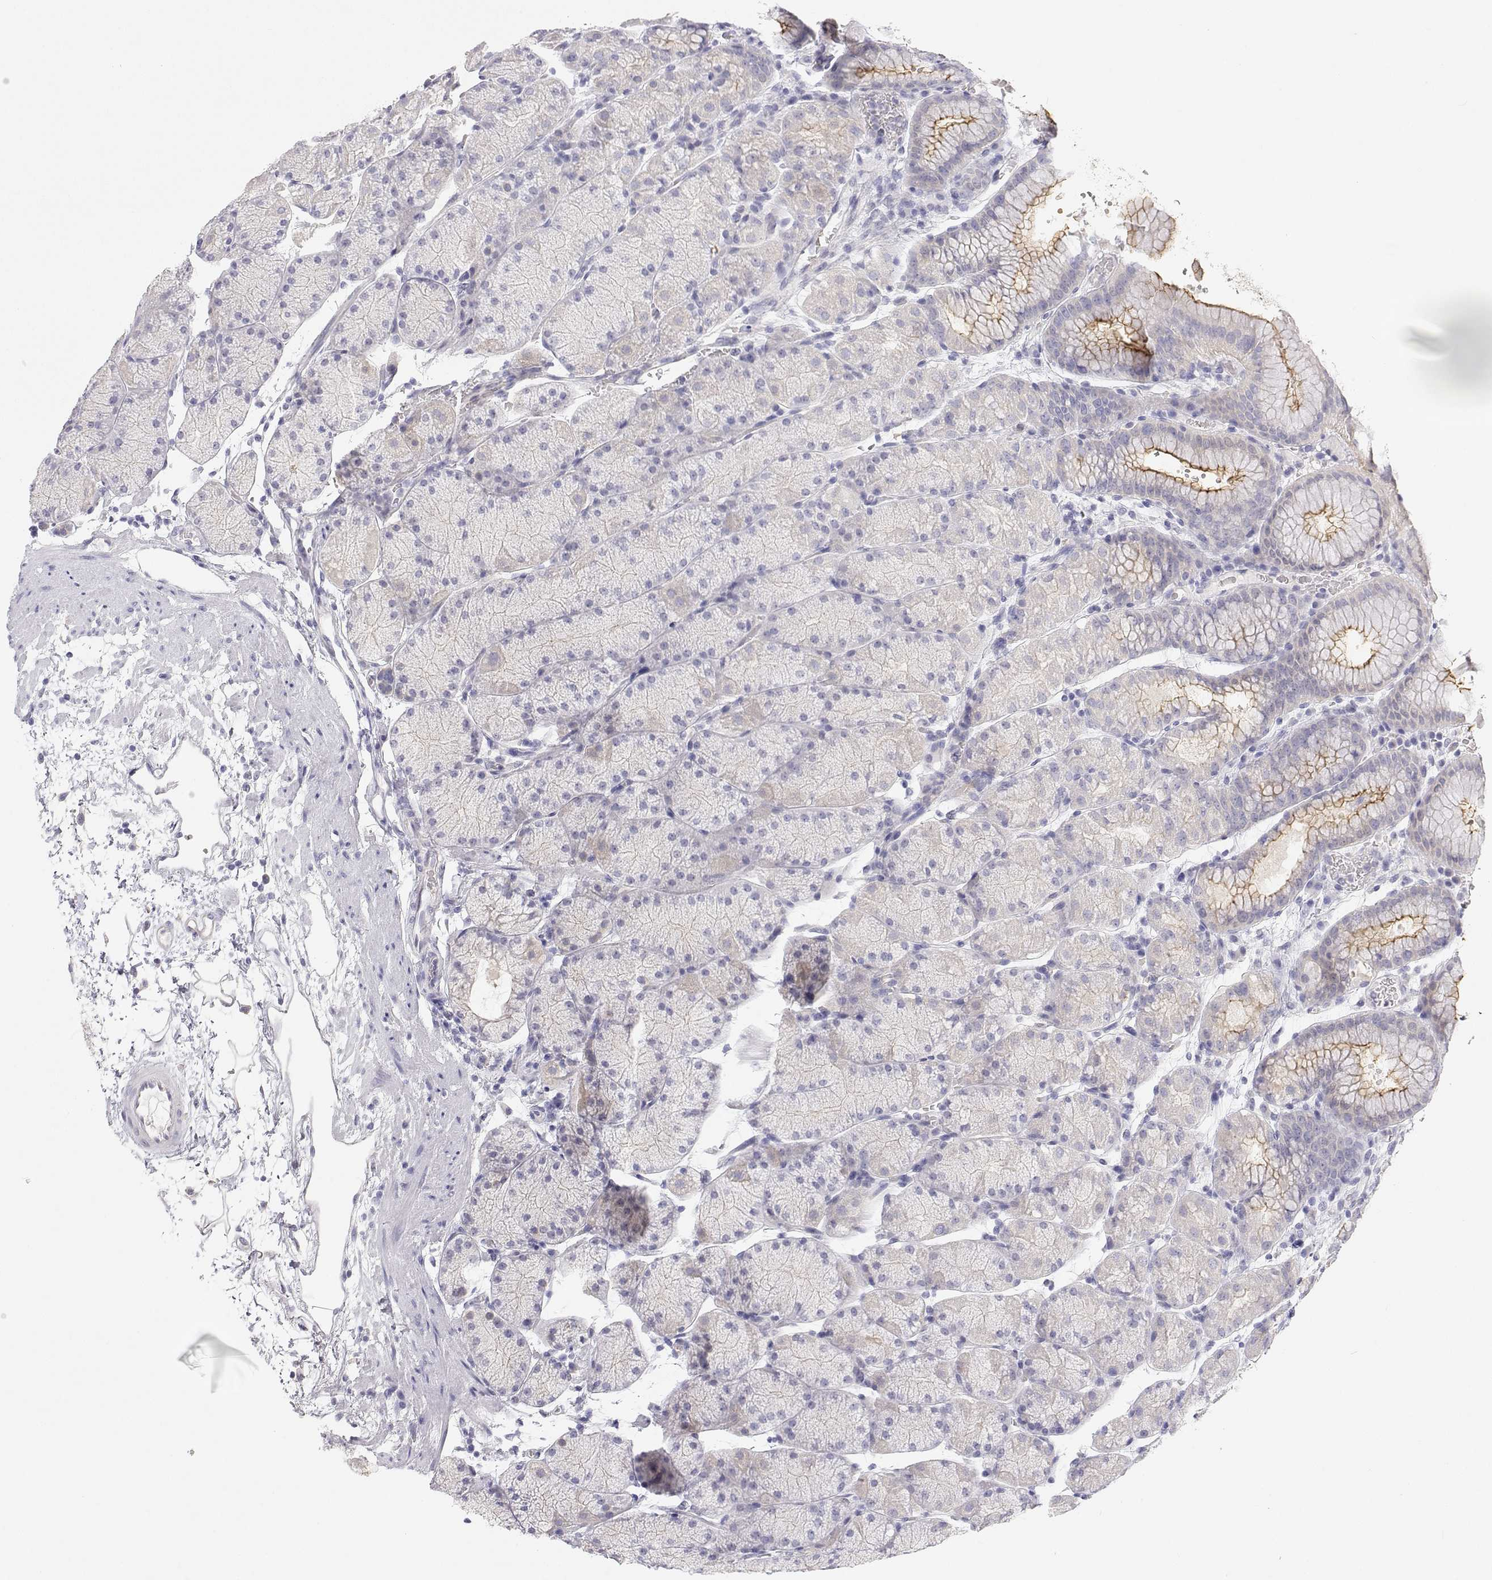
{"staining": {"intensity": "moderate", "quantity": "<25%", "location": "cytoplasmic/membranous"}, "tissue": "stomach", "cell_type": "Glandular cells", "image_type": "normal", "snomed": [{"axis": "morphology", "description": "Normal tissue, NOS"}, {"axis": "topography", "description": "Stomach, upper"}, {"axis": "topography", "description": "Stomach"}], "caption": "This photomicrograph reveals immunohistochemistry staining of unremarkable stomach, with low moderate cytoplasmic/membranous positivity in approximately <25% of glandular cells.", "gene": "MISP", "patient": {"sex": "male", "age": 76}}